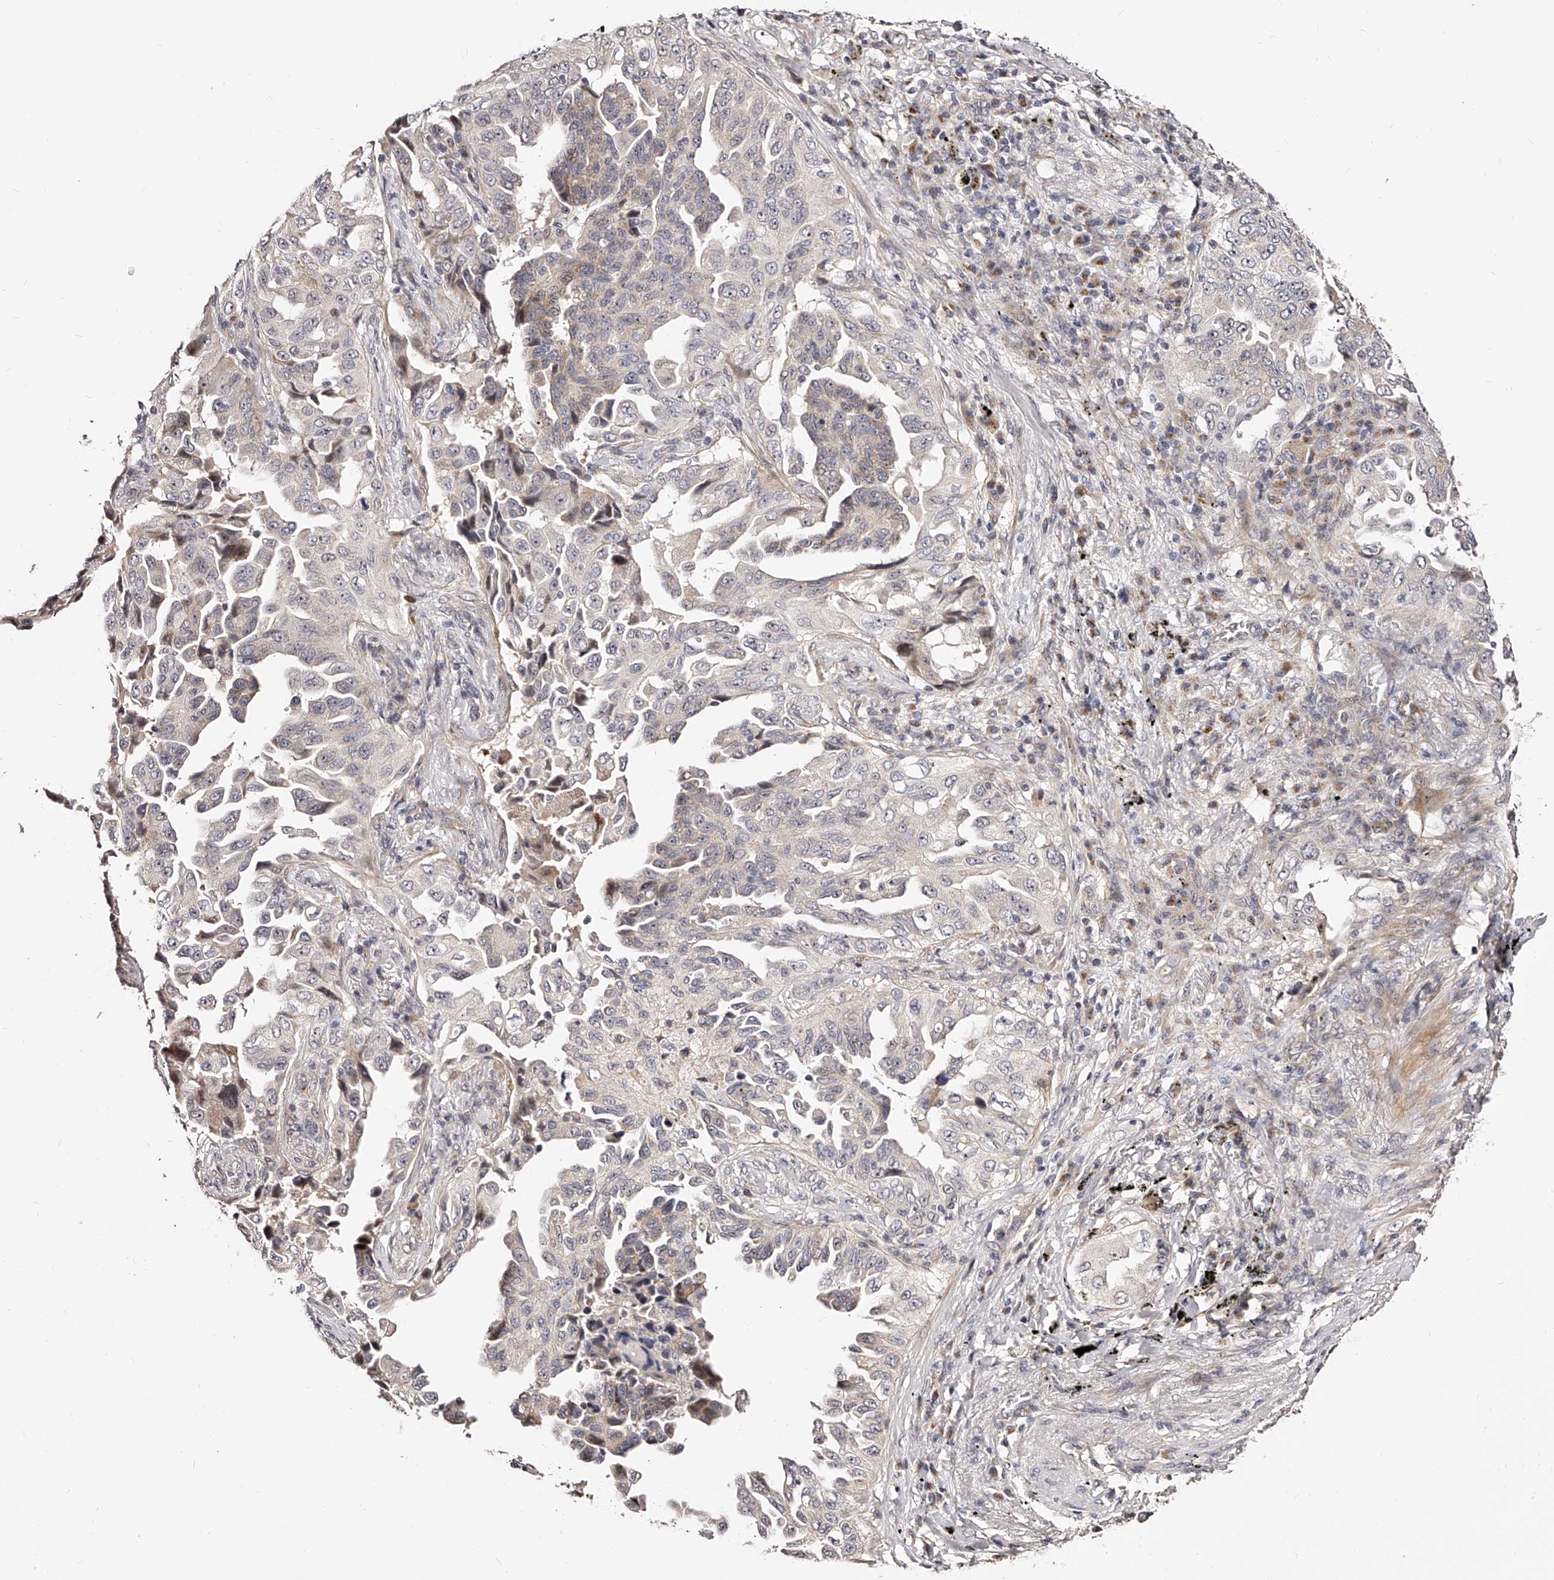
{"staining": {"intensity": "negative", "quantity": "none", "location": "none"}, "tissue": "lung cancer", "cell_type": "Tumor cells", "image_type": "cancer", "snomed": [{"axis": "morphology", "description": "Adenocarcinoma, NOS"}, {"axis": "topography", "description": "Lung"}], "caption": "Tumor cells are negative for protein expression in human lung cancer.", "gene": "ZNF502", "patient": {"sex": "female", "age": 51}}